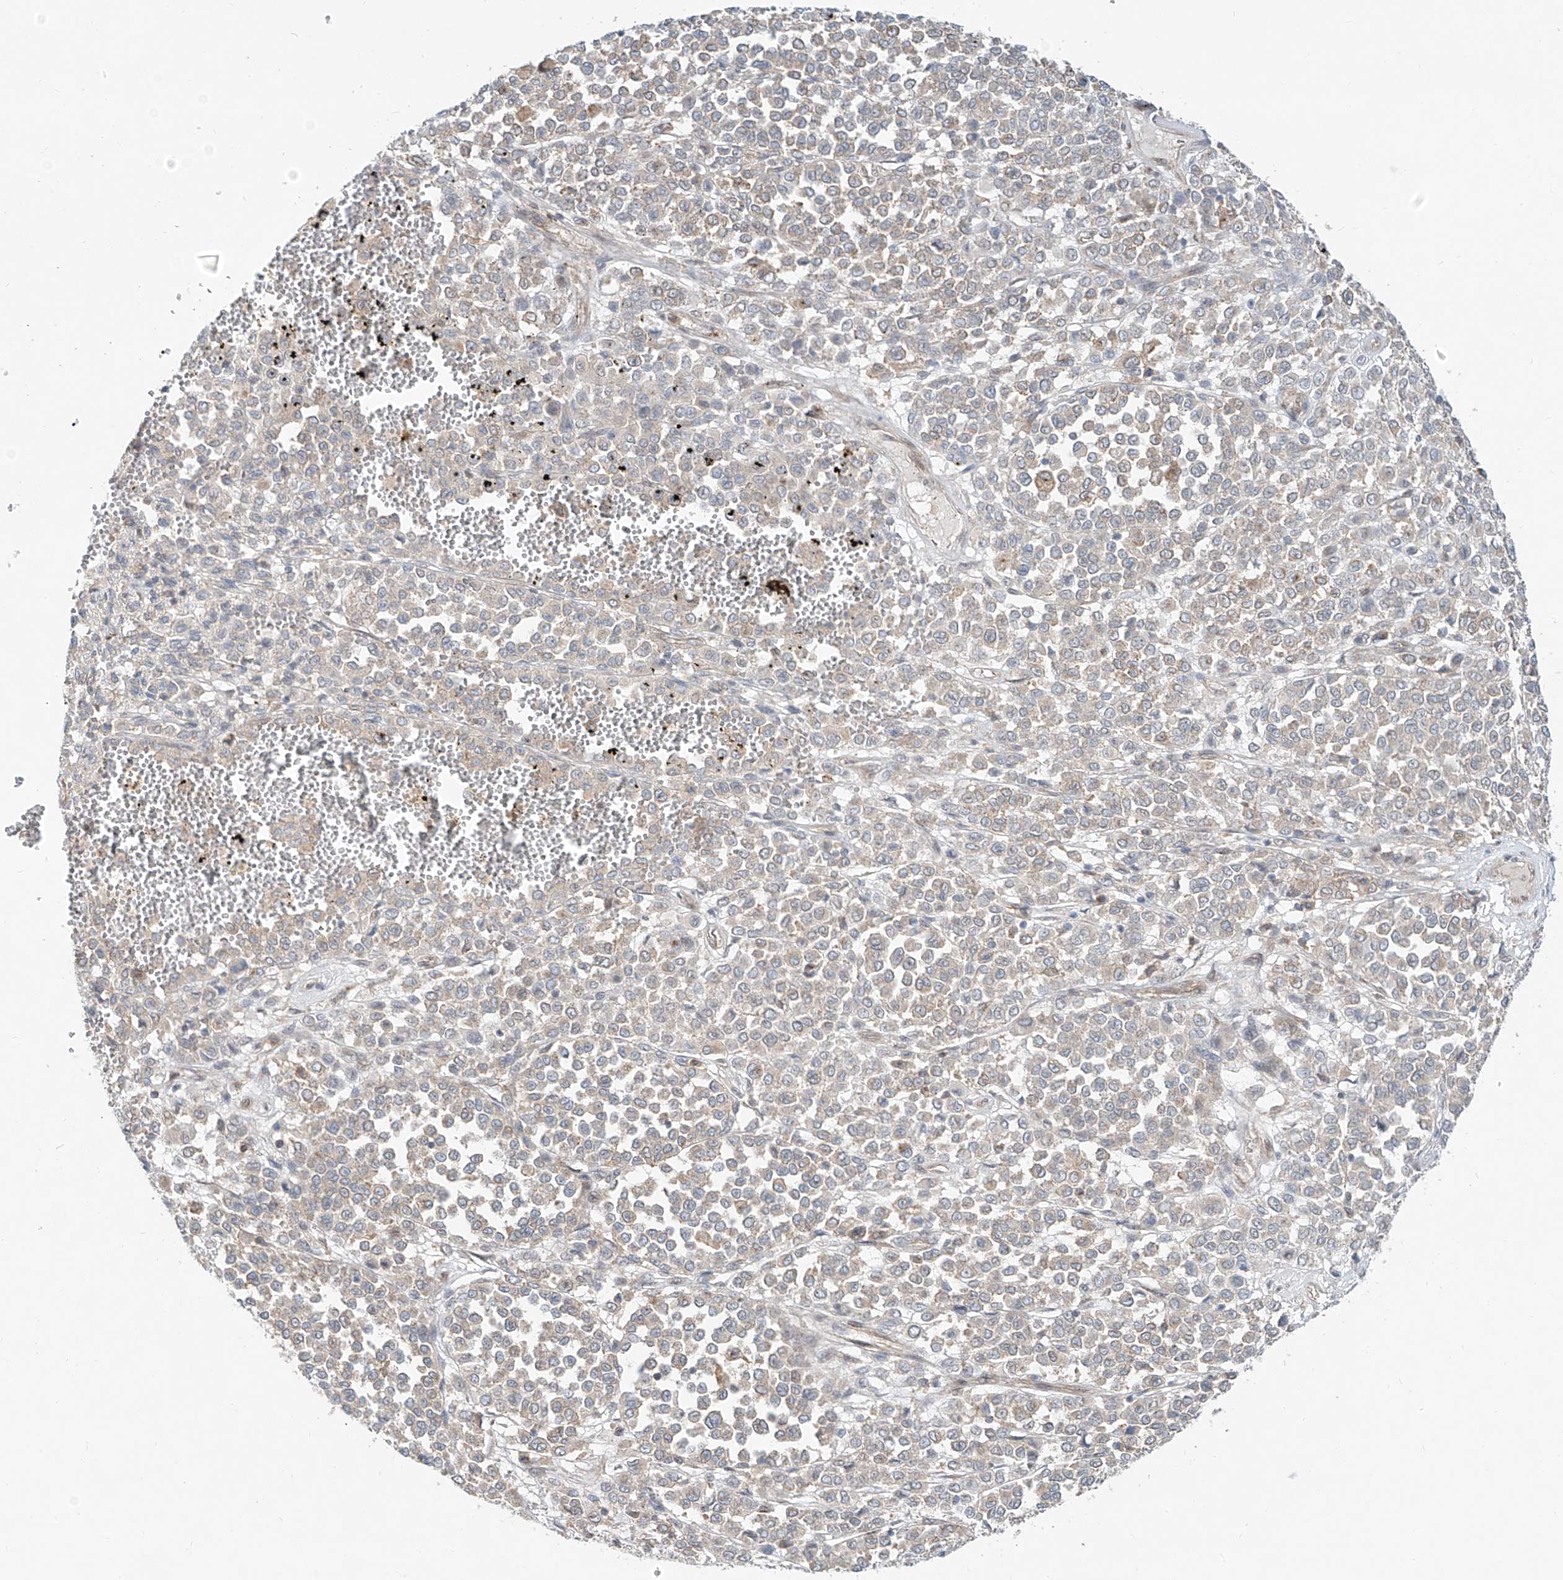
{"staining": {"intensity": "negative", "quantity": "none", "location": "none"}, "tissue": "melanoma", "cell_type": "Tumor cells", "image_type": "cancer", "snomed": [{"axis": "morphology", "description": "Malignant melanoma, Metastatic site"}, {"axis": "topography", "description": "Pancreas"}], "caption": "The micrograph displays no staining of tumor cells in malignant melanoma (metastatic site).", "gene": "CUX1", "patient": {"sex": "female", "age": 30}}